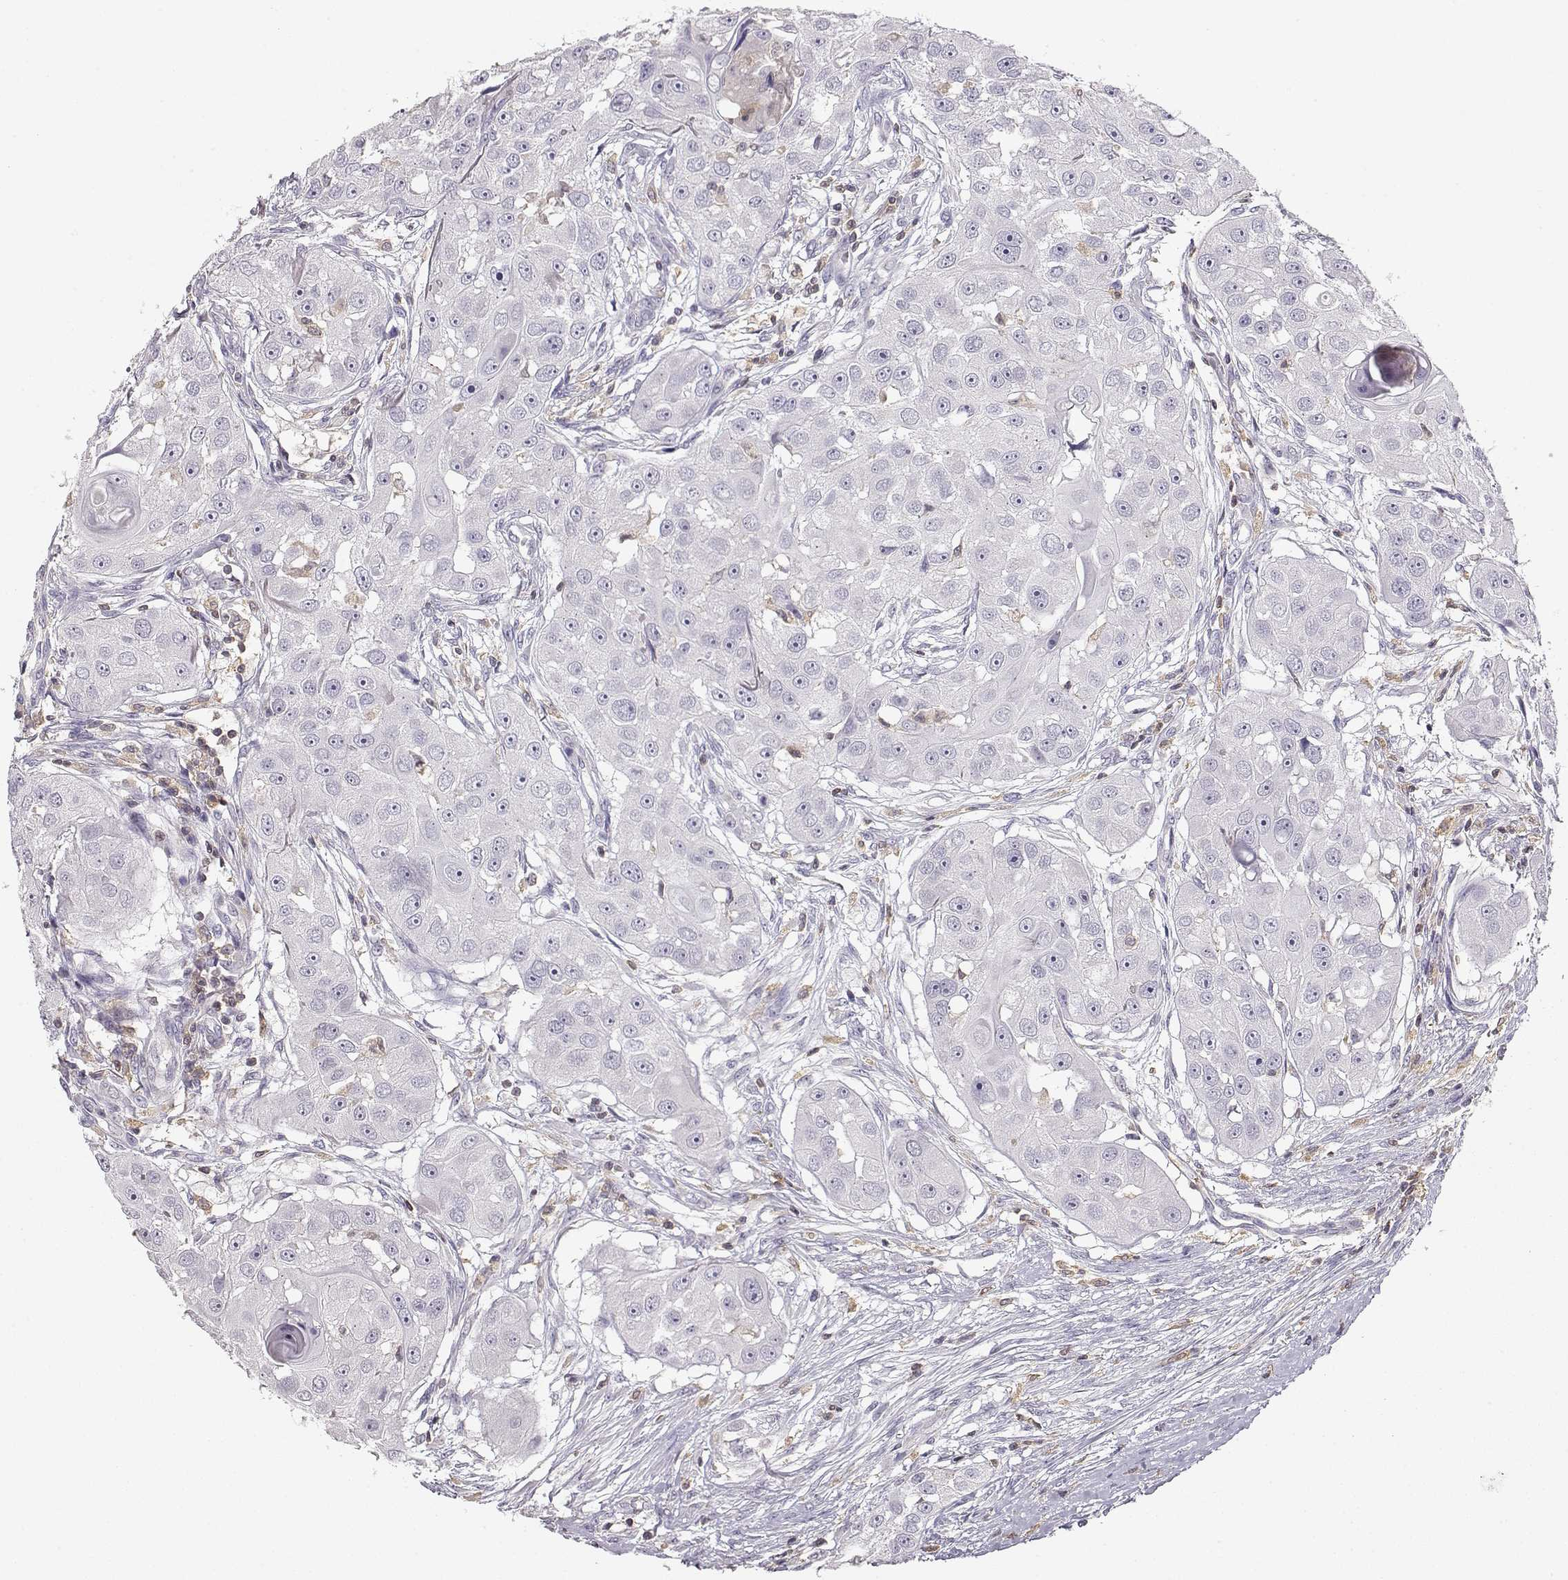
{"staining": {"intensity": "negative", "quantity": "none", "location": "none"}, "tissue": "head and neck cancer", "cell_type": "Tumor cells", "image_type": "cancer", "snomed": [{"axis": "morphology", "description": "Squamous cell carcinoma, NOS"}, {"axis": "topography", "description": "Head-Neck"}], "caption": "This is a image of immunohistochemistry staining of head and neck squamous cell carcinoma, which shows no positivity in tumor cells.", "gene": "VAV1", "patient": {"sex": "male", "age": 51}}